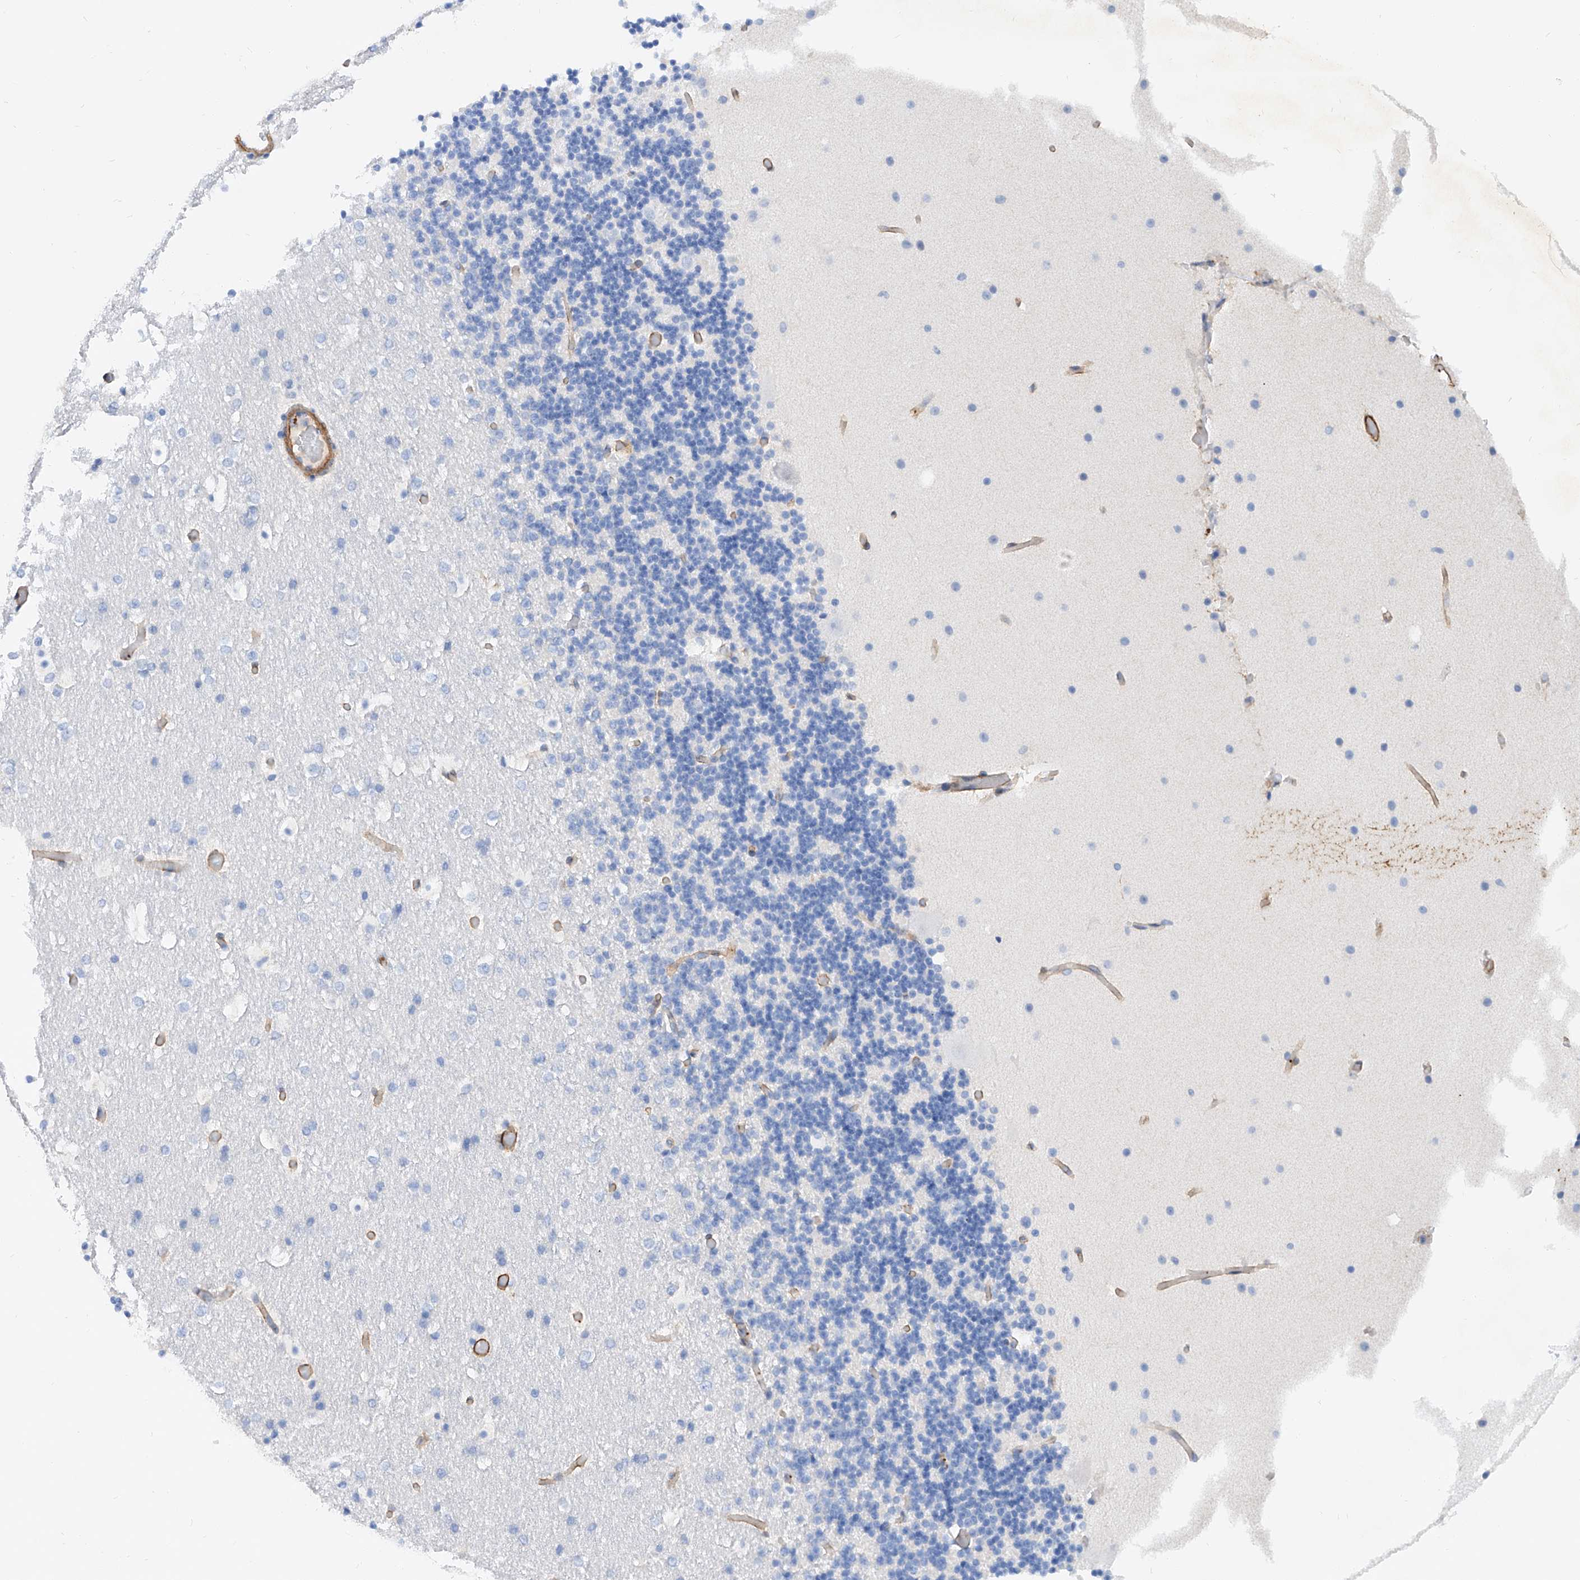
{"staining": {"intensity": "negative", "quantity": "none", "location": "none"}, "tissue": "cerebellum", "cell_type": "Cells in granular layer", "image_type": "normal", "snomed": [{"axis": "morphology", "description": "Normal tissue, NOS"}, {"axis": "topography", "description": "Cerebellum"}], "caption": "Immunohistochemistry (IHC) photomicrograph of unremarkable cerebellum stained for a protein (brown), which reveals no positivity in cells in granular layer.", "gene": "TAS2R60", "patient": {"sex": "male", "age": 57}}